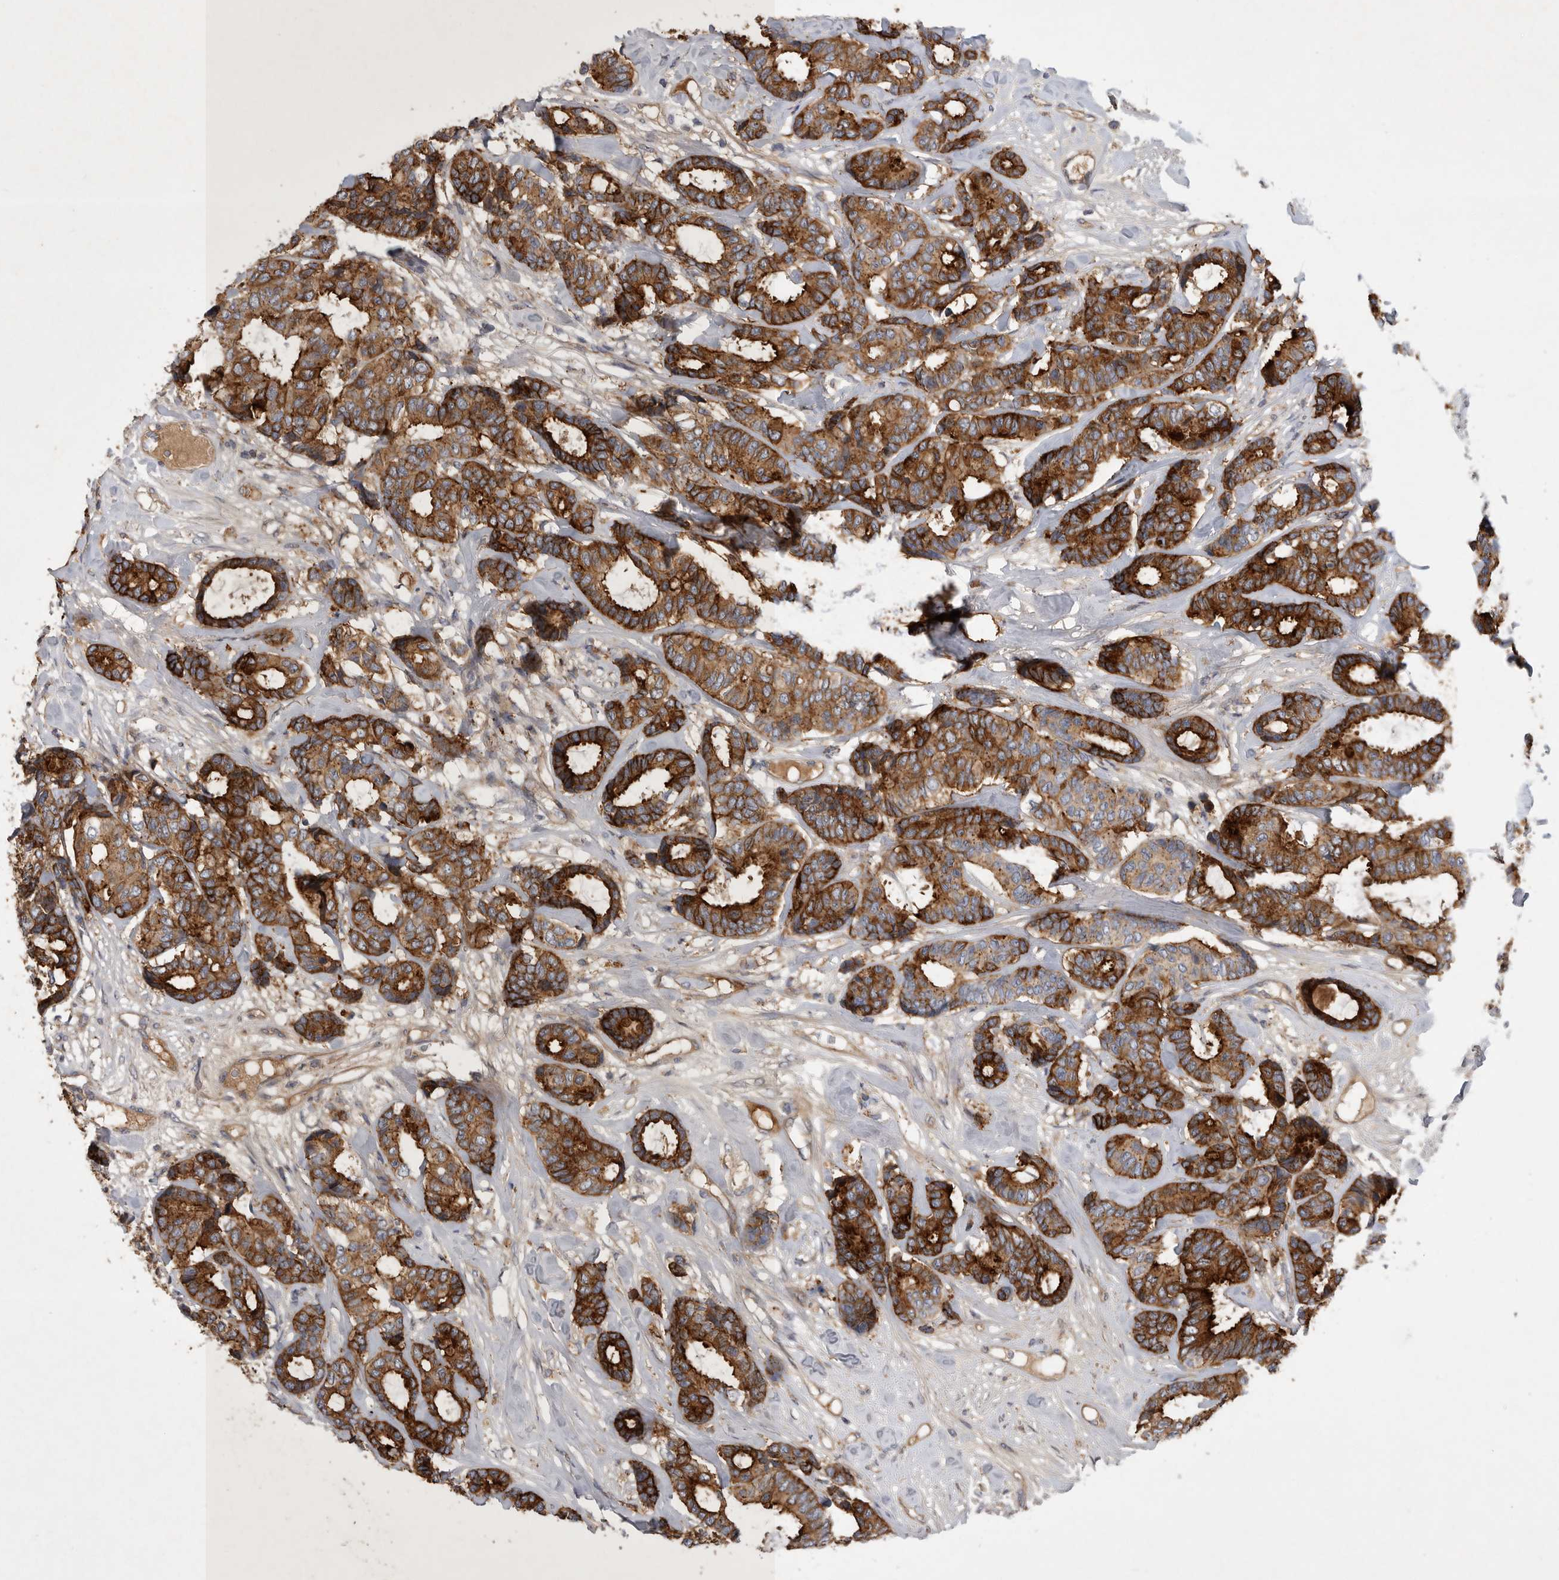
{"staining": {"intensity": "strong", "quantity": ">75%", "location": "cytoplasmic/membranous"}, "tissue": "breast cancer", "cell_type": "Tumor cells", "image_type": "cancer", "snomed": [{"axis": "morphology", "description": "Duct carcinoma"}, {"axis": "topography", "description": "Breast"}], "caption": "Tumor cells reveal strong cytoplasmic/membranous staining in approximately >75% of cells in breast cancer (invasive ductal carcinoma). (DAB = brown stain, brightfield microscopy at high magnification).", "gene": "MLPH", "patient": {"sex": "female", "age": 87}}